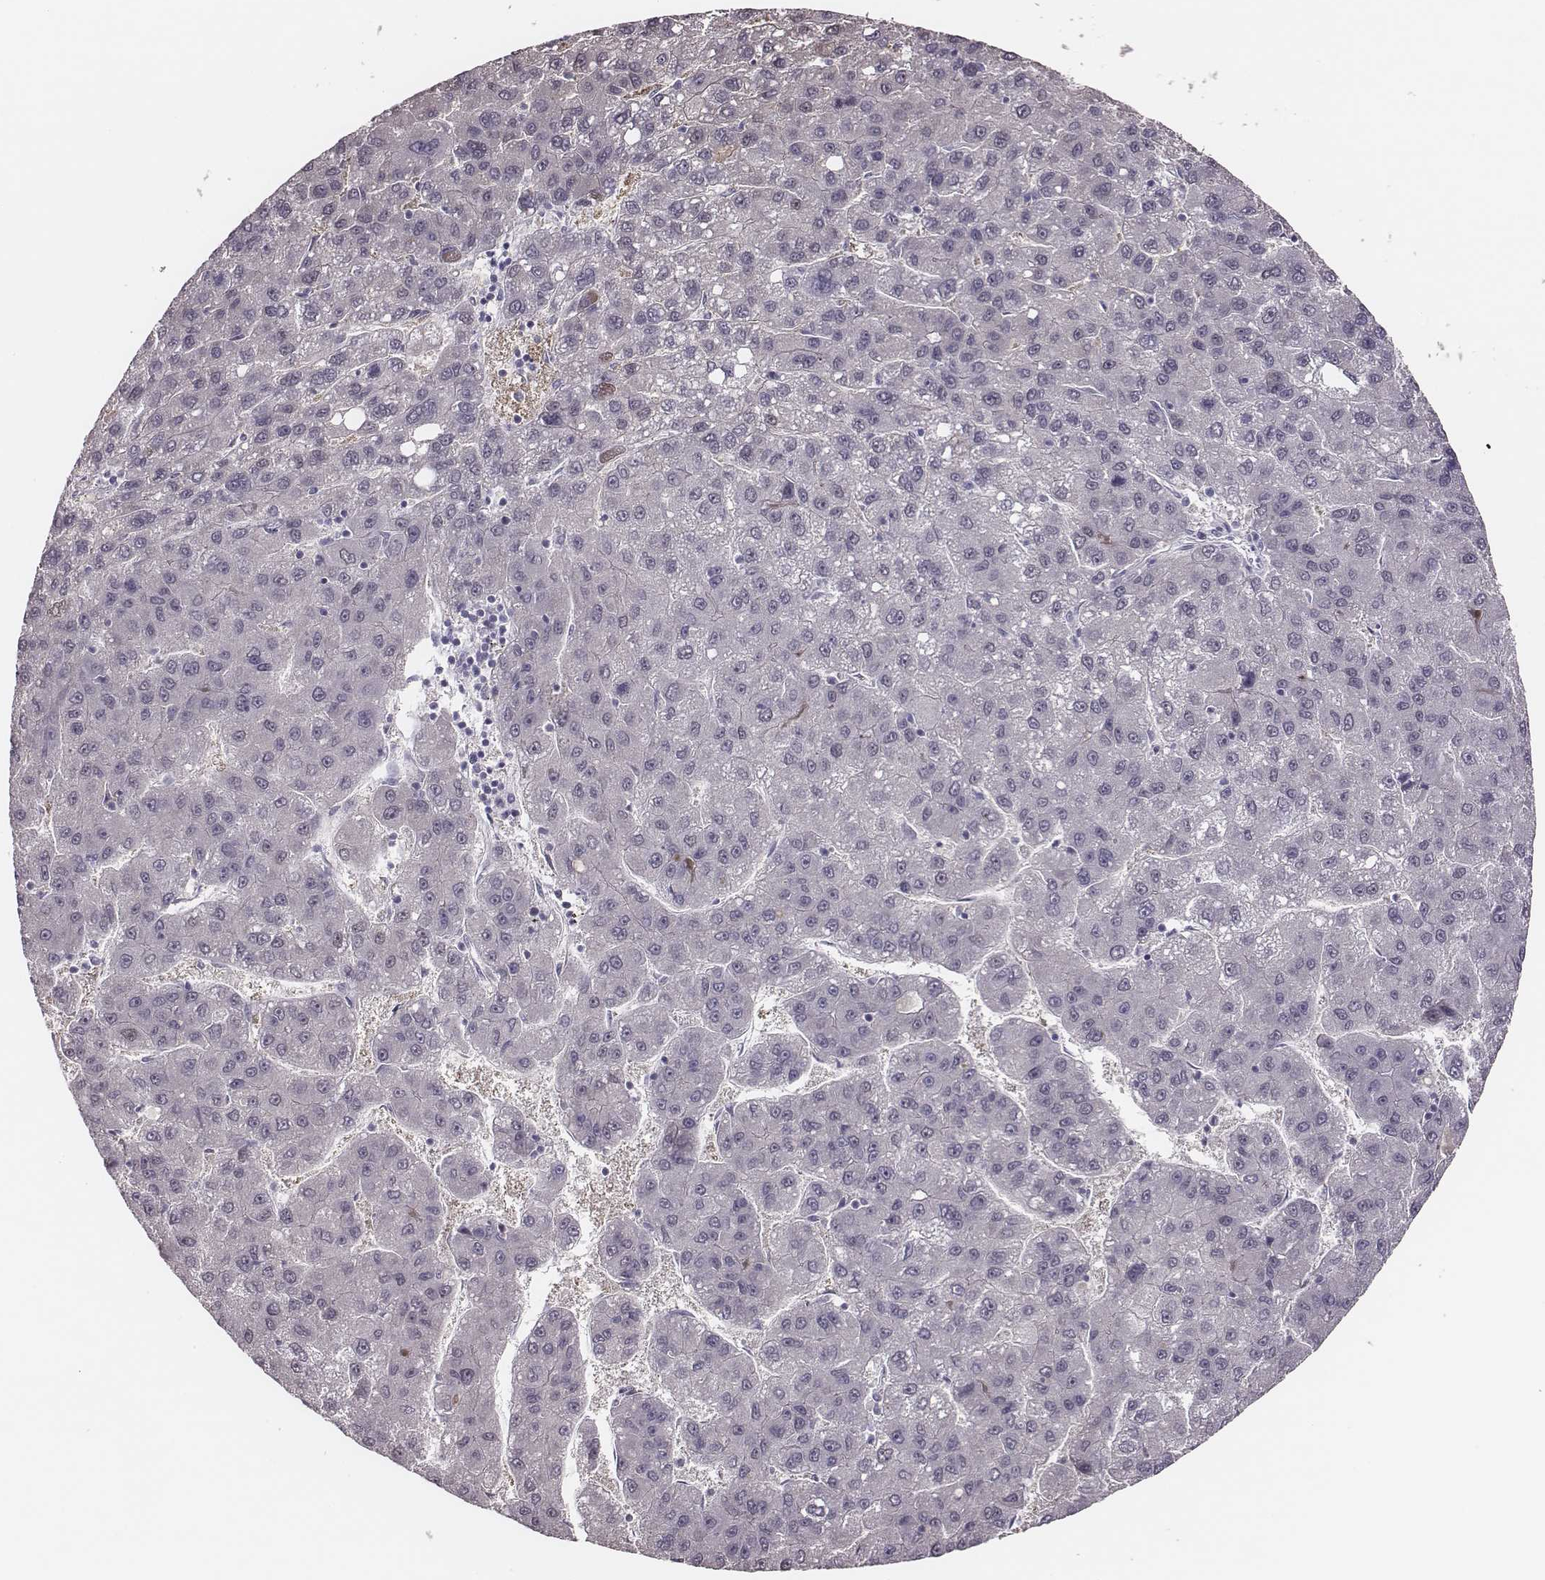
{"staining": {"intensity": "negative", "quantity": "none", "location": "none"}, "tissue": "liver cancer", "cell_type": "Tumor cells", "image_type": "cancer", "snomed": [{"axis": "morphology", "description": "Carcinoma, Hepatocellular, NOS"}, {"axis": "topography", "description": "Liver"}], "caption": "The IHC image has no significant expression in tumor cells of liver hepatocellular carcinoma tissue. (Brightfield microscopy of DAB IHC at high magnification).", "gene": "SCML2", "patient": {"sex": "female", "age": 82}}